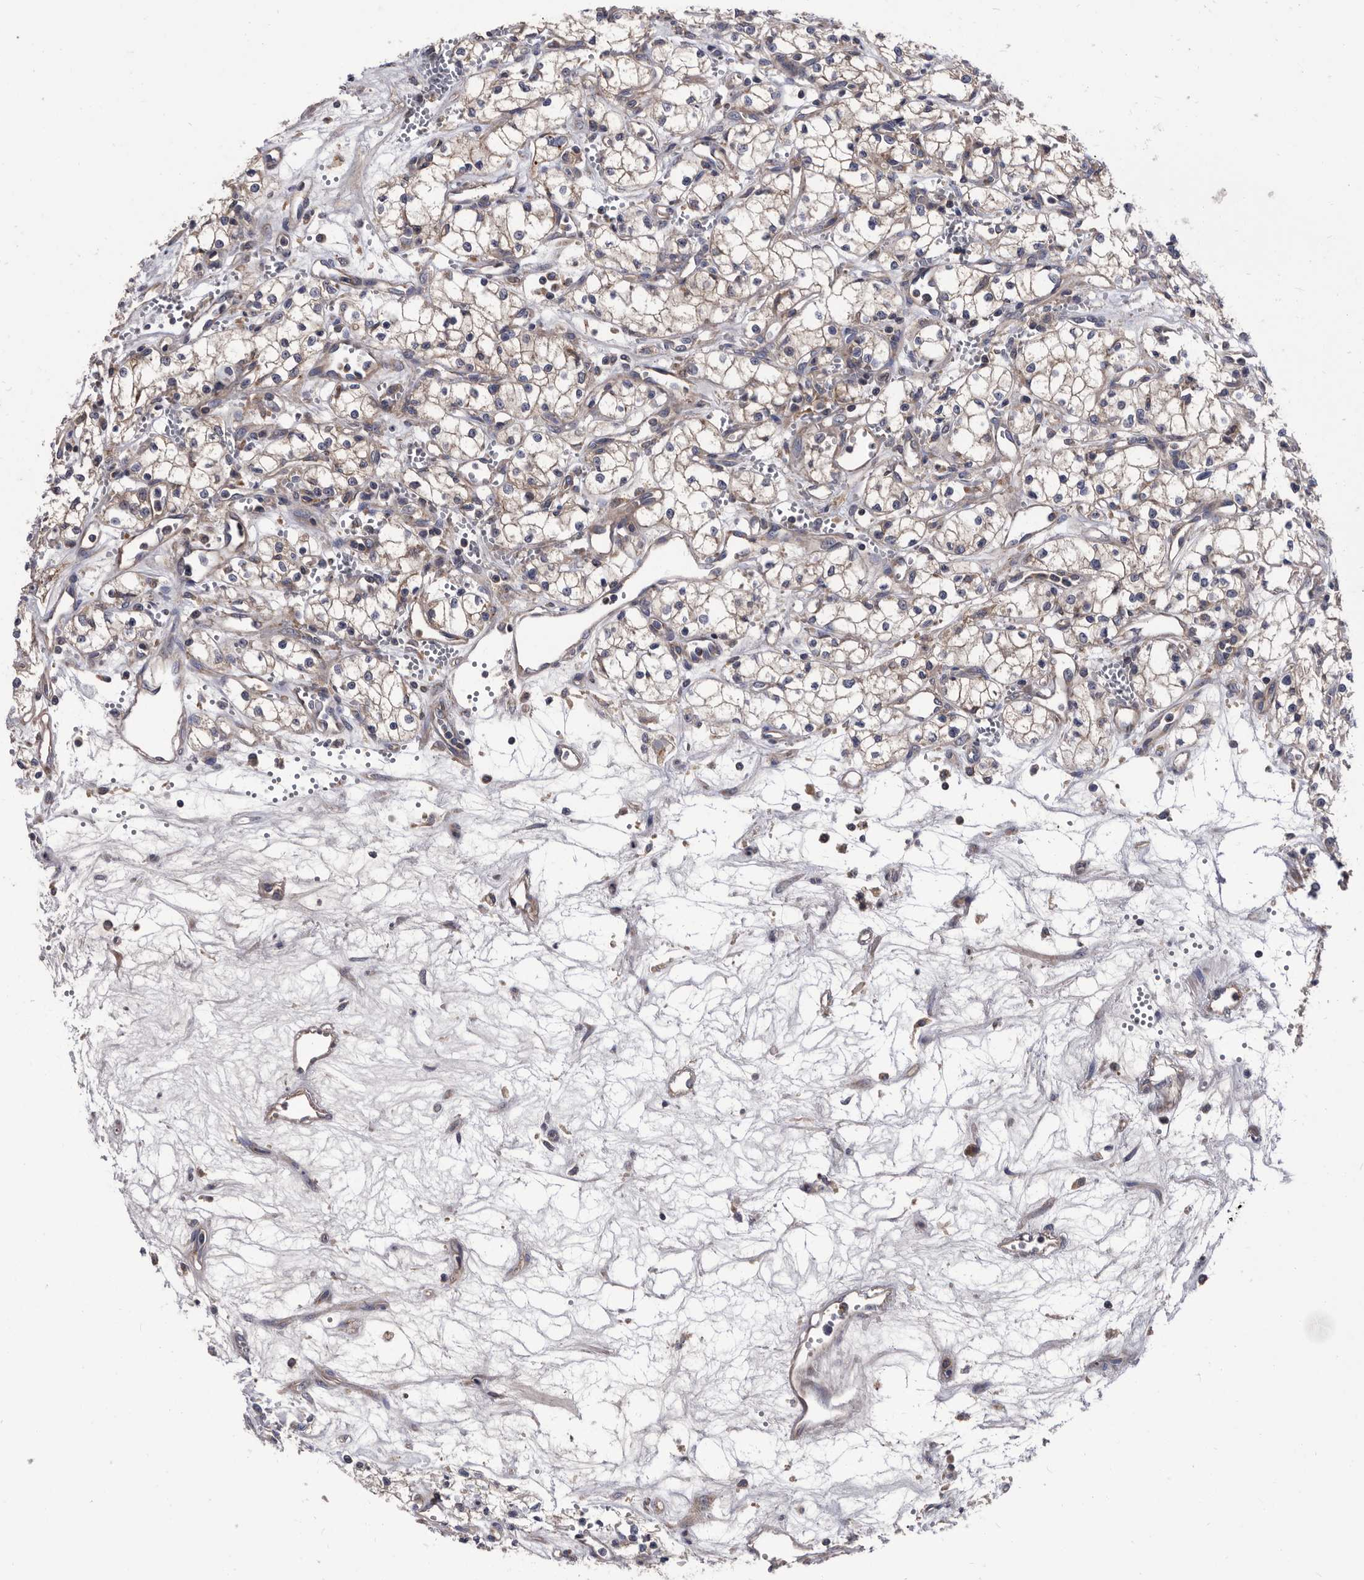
{"staining": {"intensity": "negative", "quantity": "none", "location": "none"}, "tissue": "renal cancer", "cell_type": "Tumor cells", "image_type": "cancer", "snomed": [{"axis": "morphology", "description": "Adenocarcinoma, NOS"}, {"axis": "topography", "description": "Kidney"}], "caption": "Histopathology image shows no protein expression in tumor cells of renal adenocarcinoma tissue.", "gene": "DTNBP1", "patient": {"sex": "male", "age": 59}}